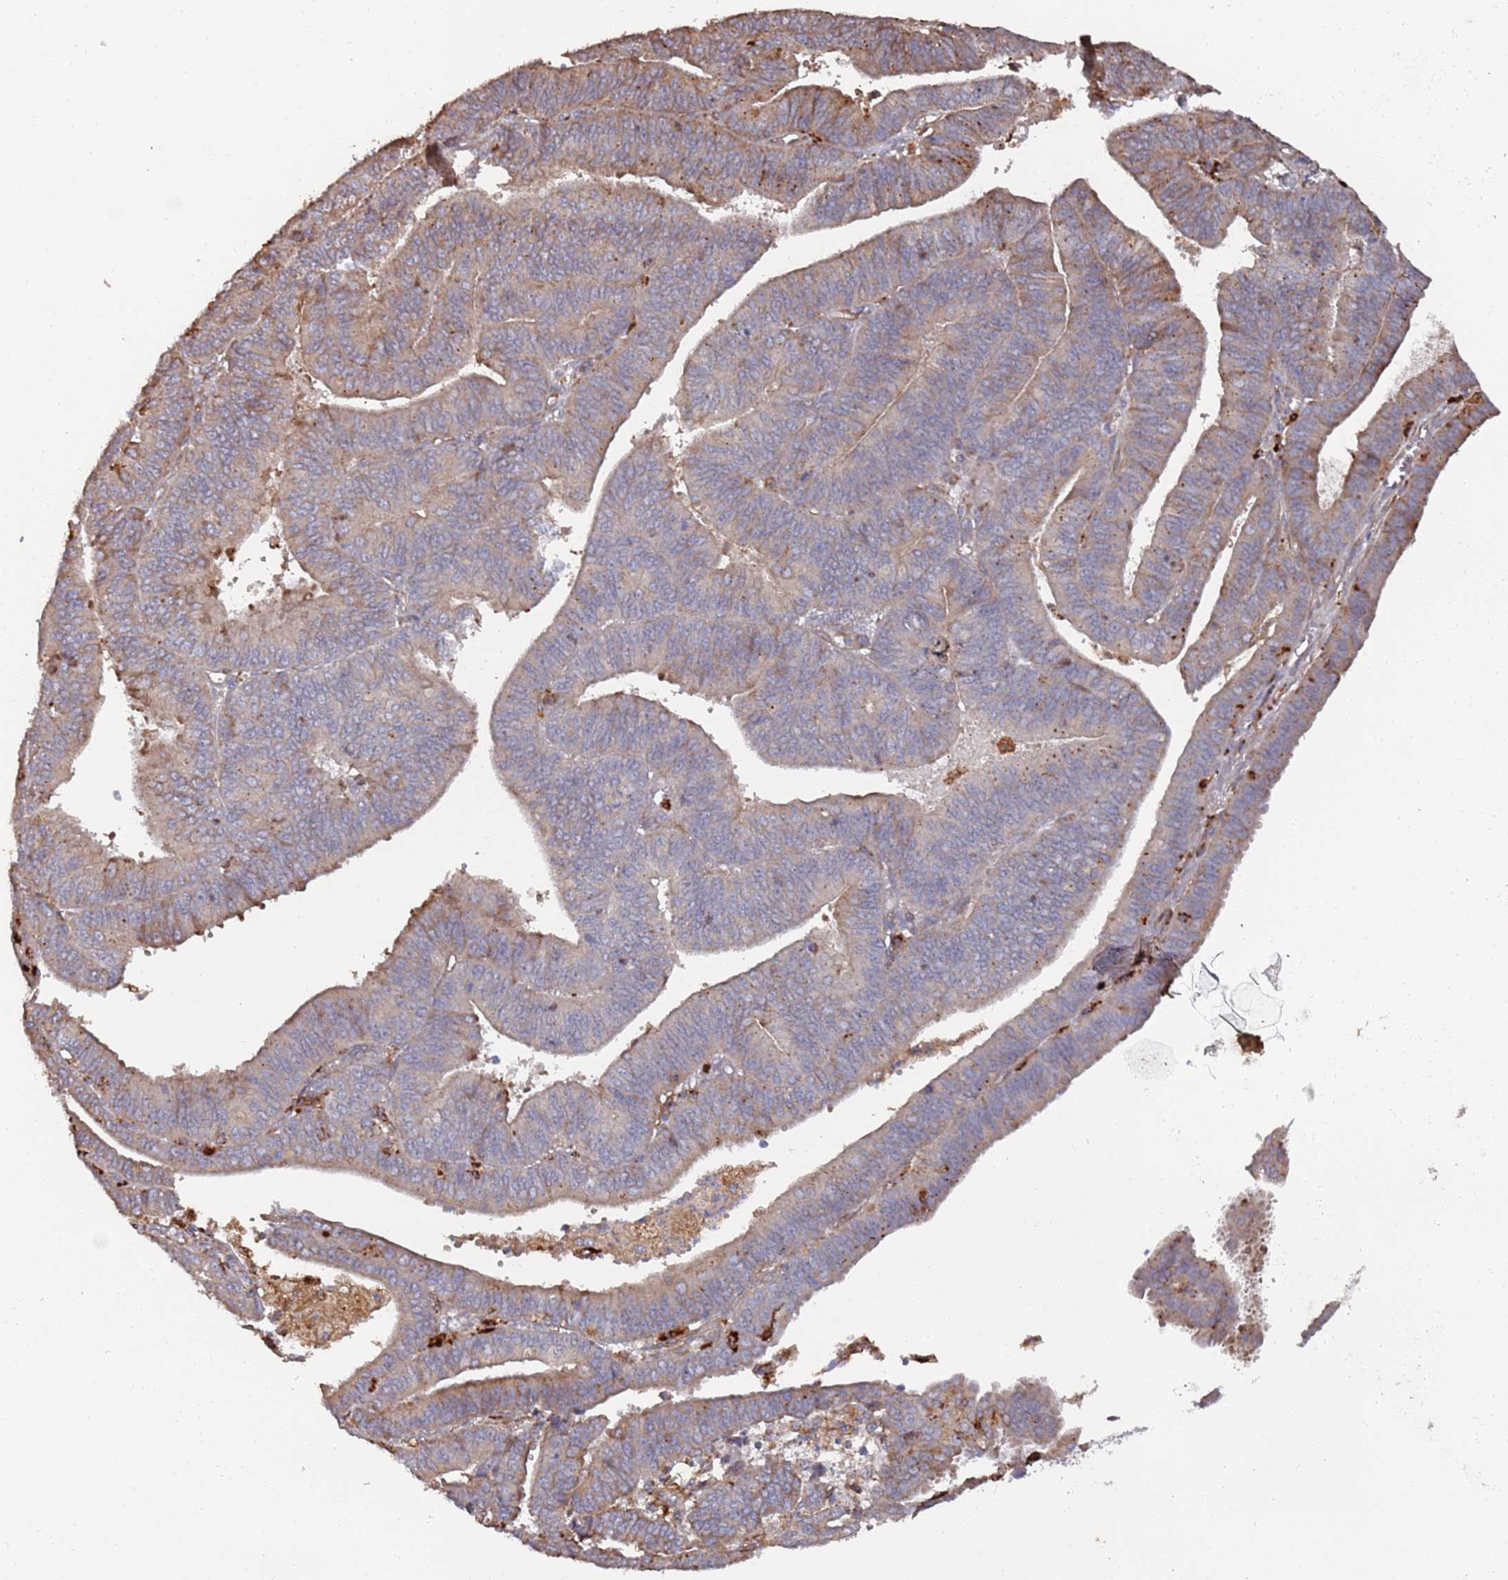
{"staining": {"intensity": "moderate", "quantity": "25%-75%", "location": "cytoplasmic/membranous"}, "tissue": "endometrial cancer", "cell_type": "Tumor cells", "image_type": "cancer", "snomed": [{"axis": "morphology", "description": "Adenocarcinoma, NOS"}, {"axis": "topography", "description": "Endometrium"}], "caption": "Adenocarcinoma (endometrial) was stained to show a protein in brown. There is medium levels of moderate cytoplasmic/membranous expression in about 25%-75% of tumor cells.", "gene": "LACC1", "patient": {"sex": "female", "age": 73}}